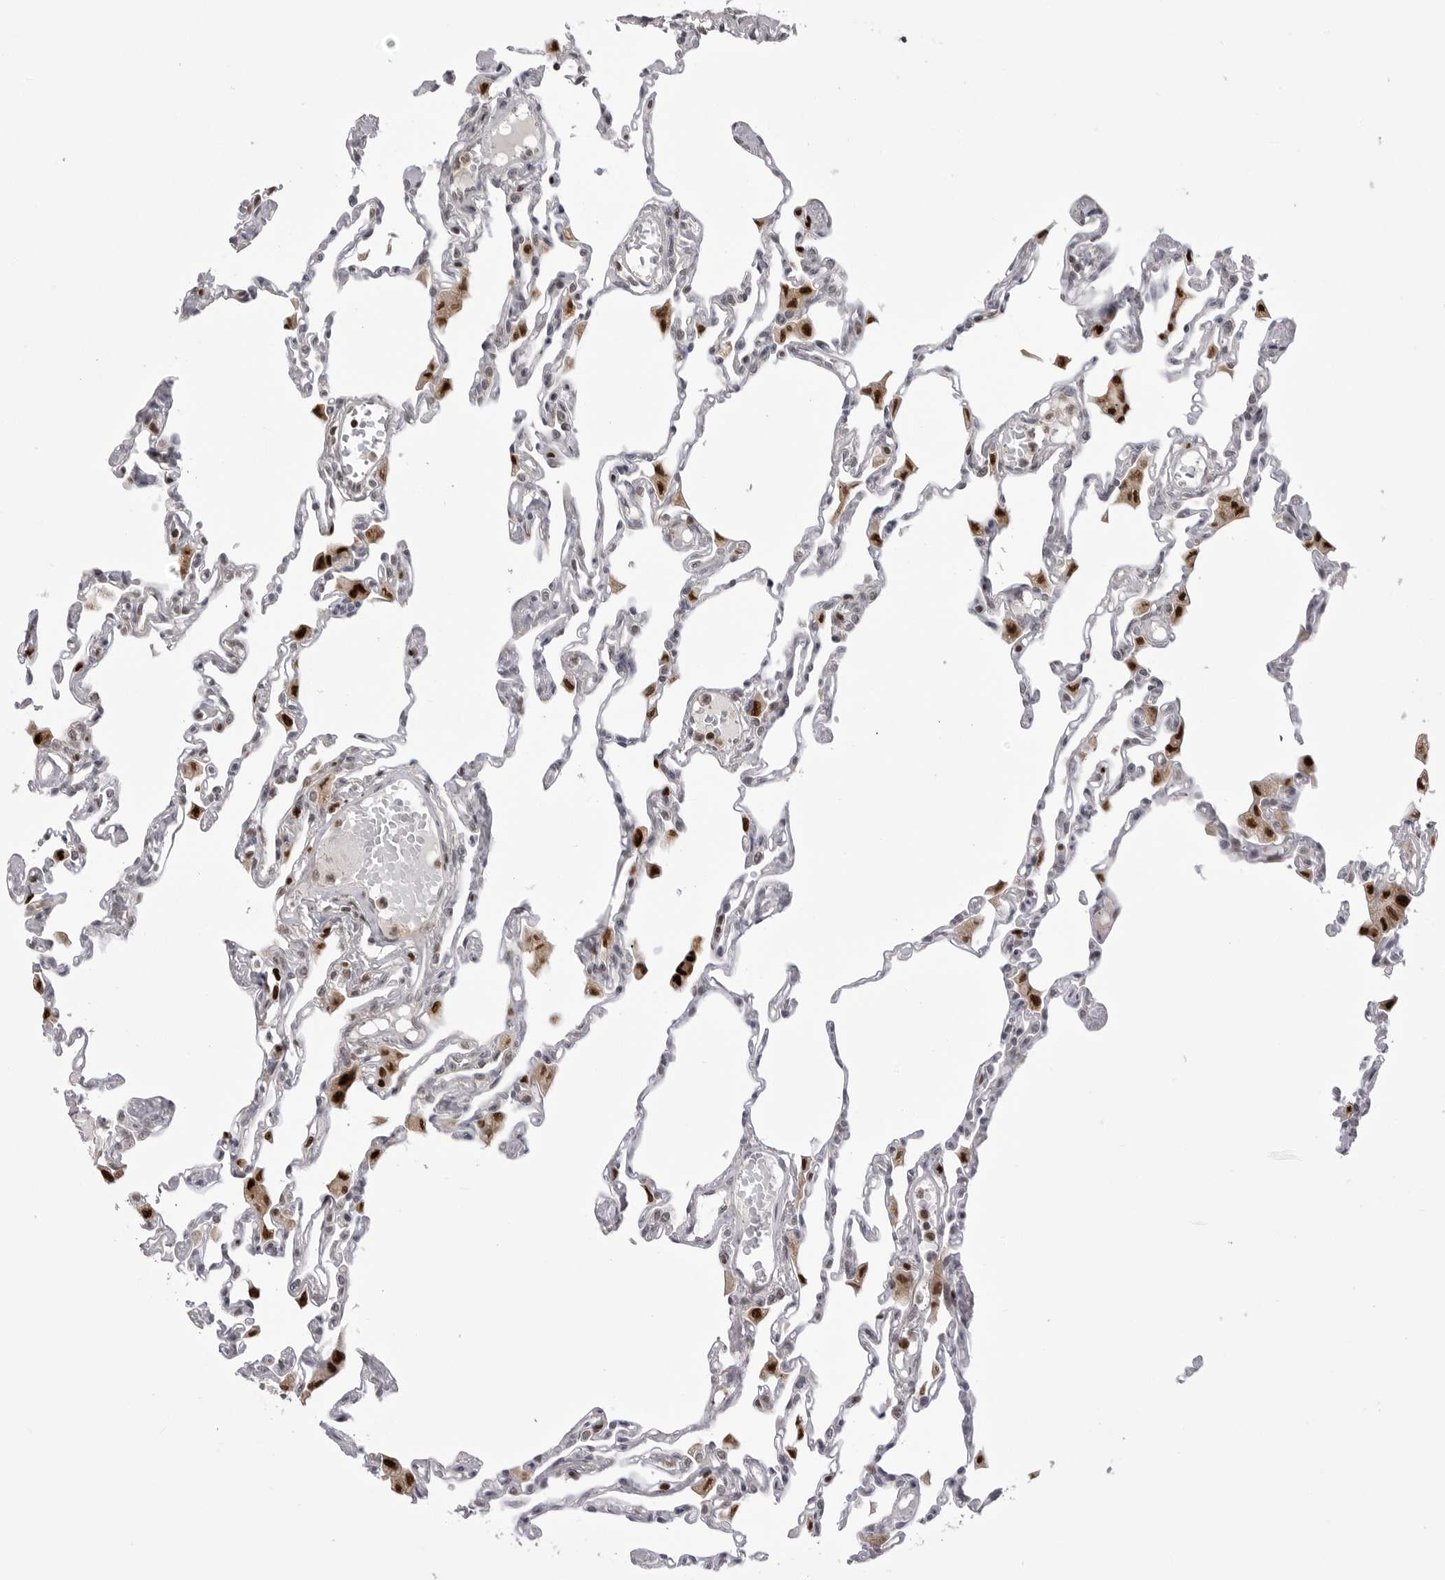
{"staining": {"intensity": "moderate", "quantity": "<25%", "location": "nuclear"}, "tissue": "lung", "cell_type": "Alveolar cells", "image_type": "normal", "snomed": [{"axis": "morphology", "description": "Normal tissue, NOS"}, {"axis": "topography", "description": "Lung"}], "caption": "A micrograph of human lung stained for a protein displays moderate nuclear brown staining in alveolar cells. (Brightfield microscopy of DAB IHC at high magnification).", "gene": "PTK2B", "patient": {"sex": "female", "age": 49}}